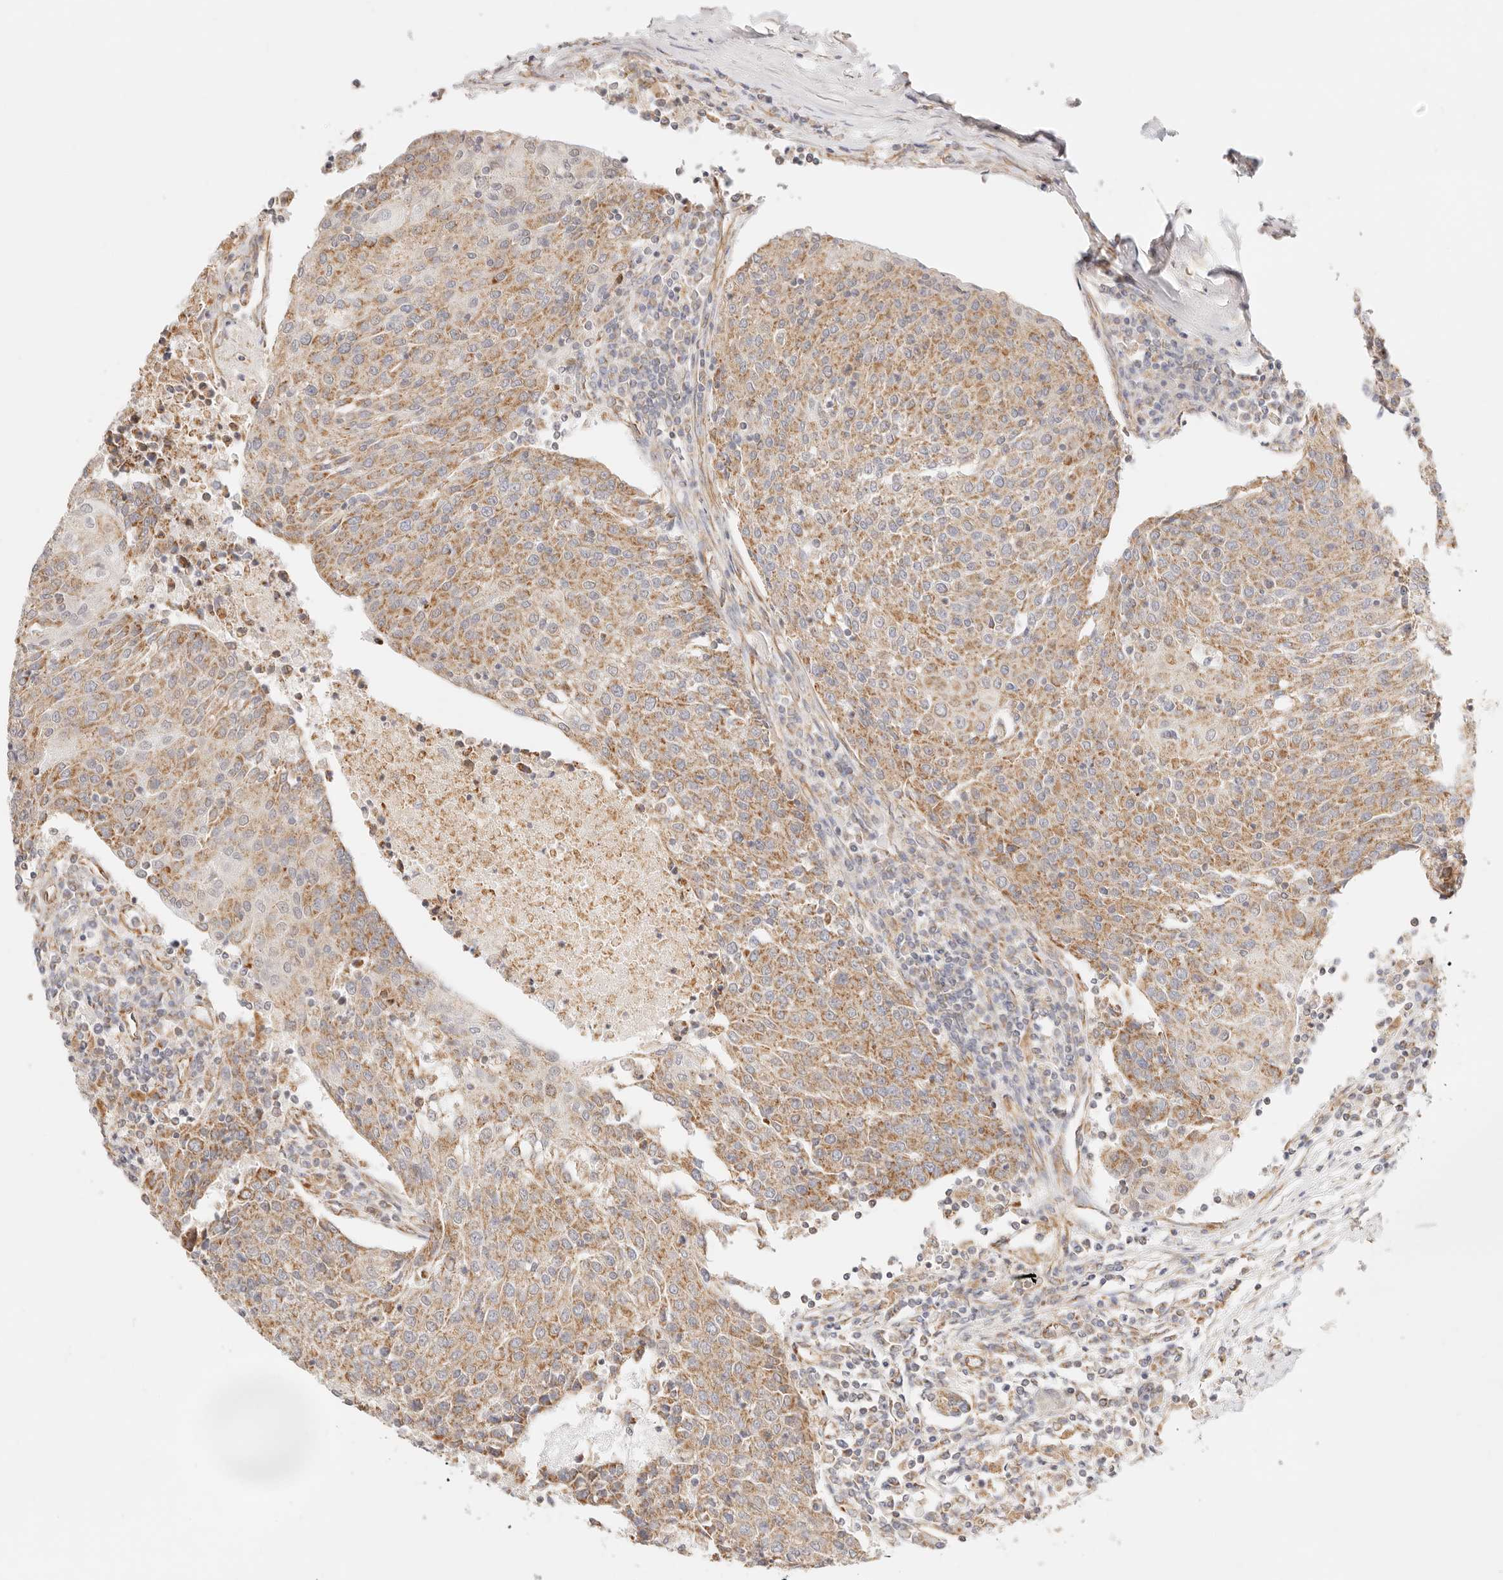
{"staining": {"intensity": "moderate", "quantity": ">75%", "location": "cytoplasmic/membranous"}, "tissue": "urothelial cancer", "cell_type": "Tumor cells", "image_type": "cancer", "snomed": [{"axis": "morphology", "description": "Urothelial carcinoma, High grade"}, {"axis": "topography", "description": "Urinary bladder"}], "caption": "Moderate cytoplasmic/membranous expression is identified in approximately >75% of tumor cells in urothelial carcinoma (high-grade).", "gene": "ZC3H11A", "patient": {"sex": "female", "age": 85}}